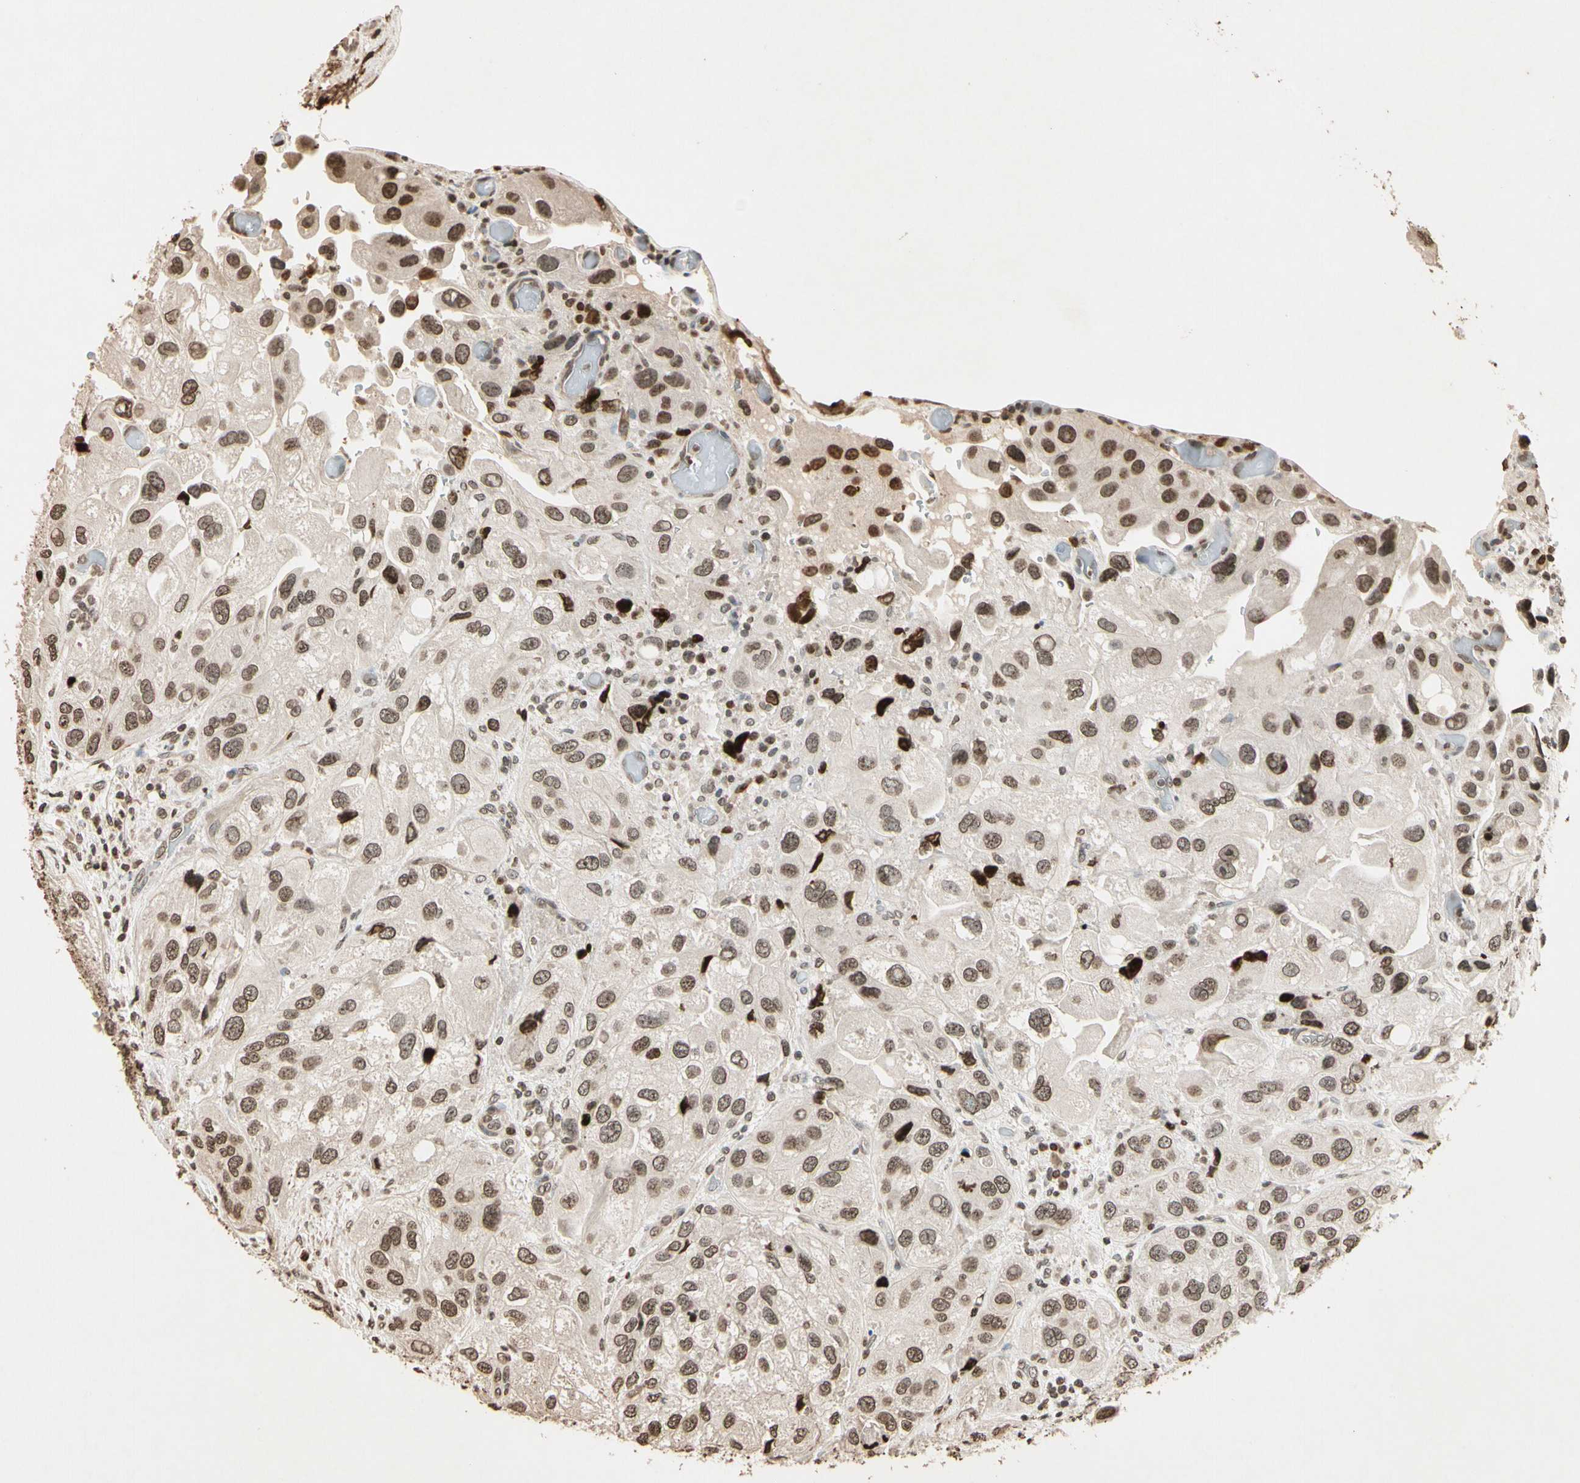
{"staining": {"intensity": "moderate", "quantity": "25%-75%", "location": "nuclear"}, "tissue": "urothelial cancer", "cell_type": "Tumor cells", "image_type": "cancer", "snomed": [{"axis": "morphology", "description": "Urothelial carcinoma, High grade"}, {"axis": "topography", "description": "Urinary bladder"}], "caption": "A medium amount of moderate nuclear expression is appreciated in approximately 25%-75% of tumor cells in high-grade urothelial carcinoma tissue.", "gene": "TOP1", "patient": {"sex": "female", "age": 64}}